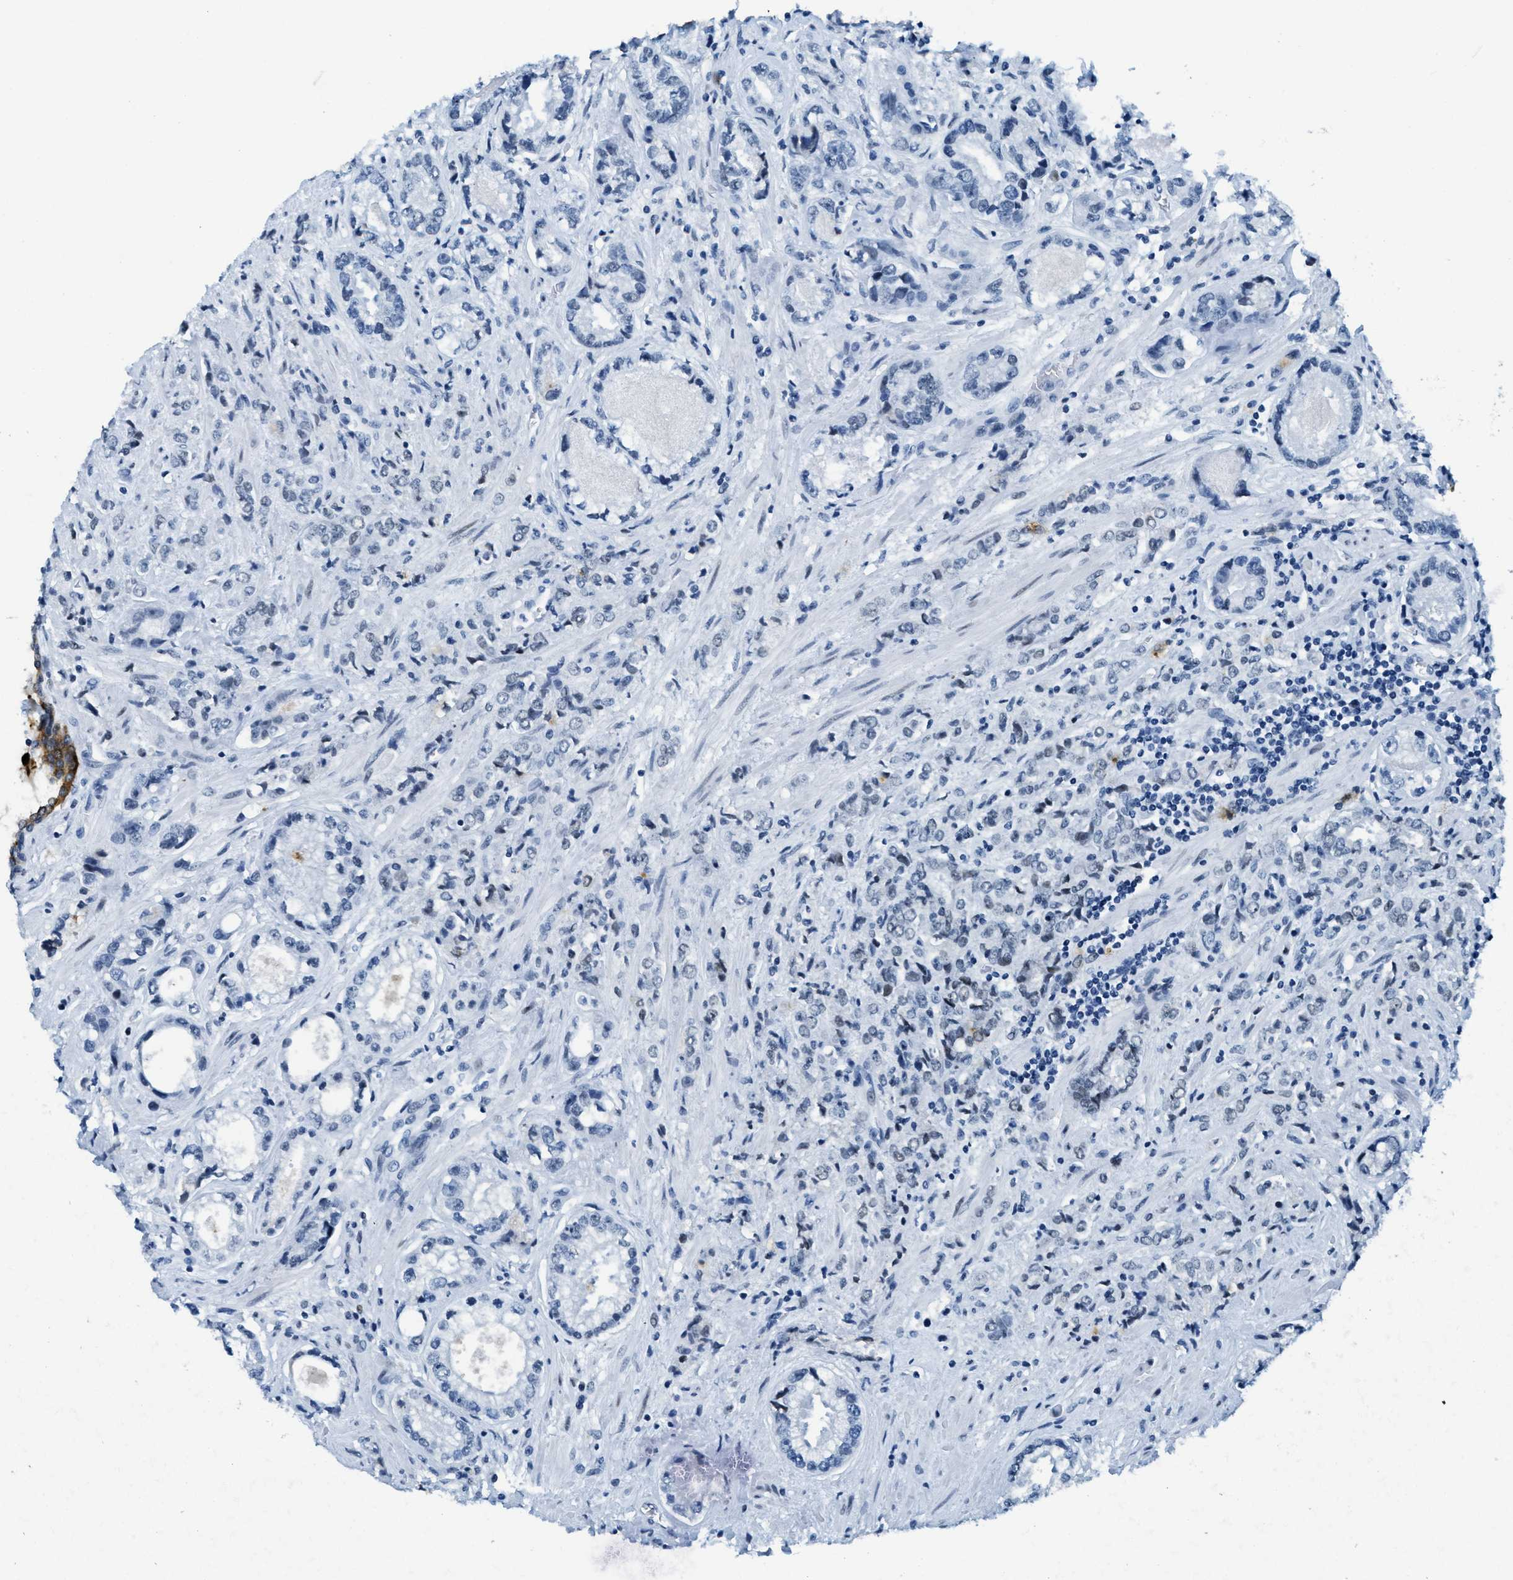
{"staining": {"intensity": "negative", "quantity": "none", "location": "none"}, "tissue": "prostate cancer", "cell_type": "Tumor cells", "image_type": "cancer", "snomed": [{"axis": "morphology", "description": "Adenocarcinoma, High grade"}, {"axis": "topography", "description": "Prostate"}], "caption": "Protein analysis of prostate cancer demonstrates no significant expression in tumor cells.", "gene": "PLA2G2A", "patient": {"sex": "male", "age": 61}}